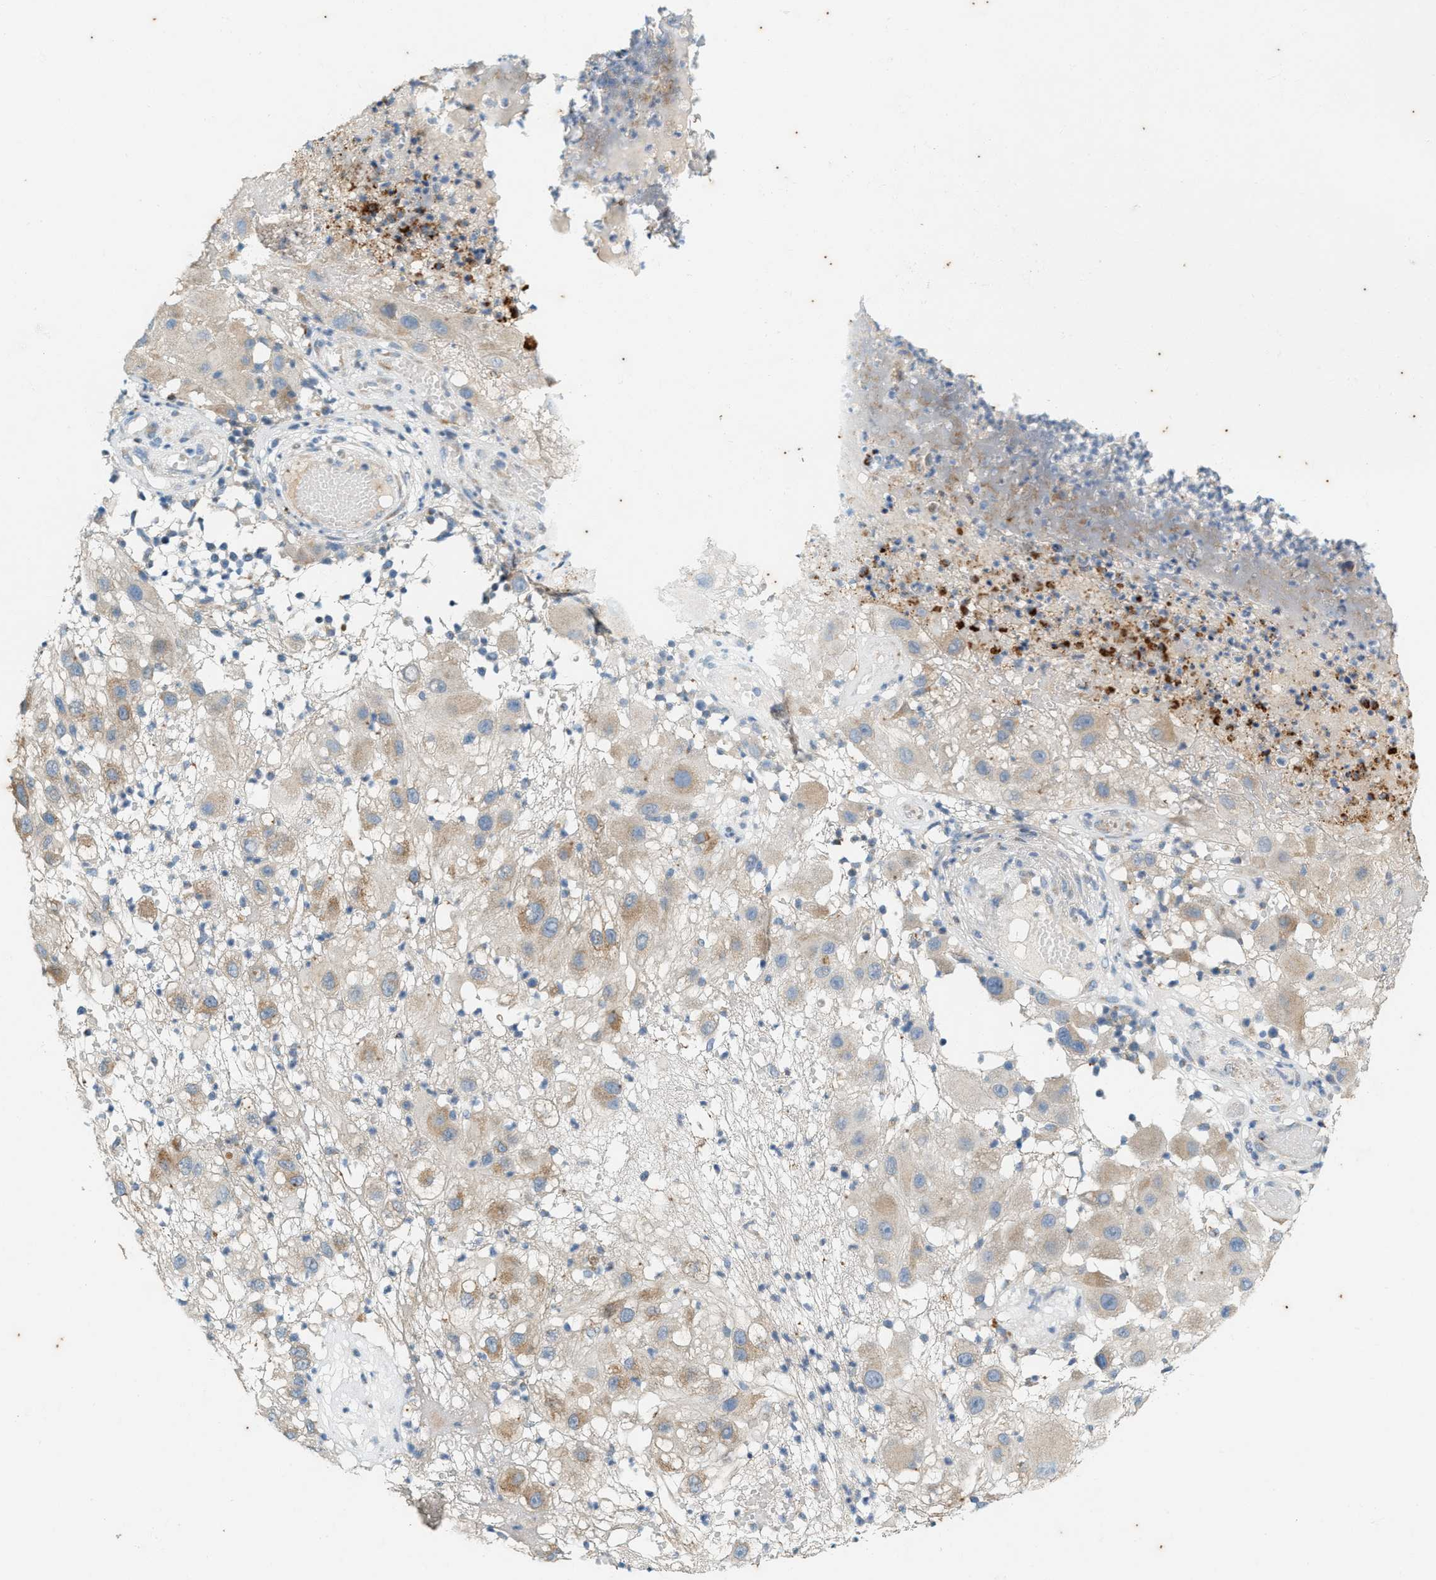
{"staining": {"intensity": "moderate", "quantity": "<25%", "location": "cytoplasmic/membranous"}, "tissue": "melanoma", "cell_type": "Tumor cells", "image_type": "cancer", "snomed": [{"axis": "morphology", "description": "Malignant melanoma, NOS"}, {"axis": "topography", "description": "Skin"}], "caption": "Protein staining demonstrates moderate cytoplasmic/membranous staining in approximately <25% of tumor cells in melanoma. The protein is stained brown, and the nuclei are stained in blue (DAB (3,3'-diaminobenzidine) IHC with brightfield microscopy, high magnification).", "gene": "CHPF2", "patient": {"sex": "female", "age": 81}}